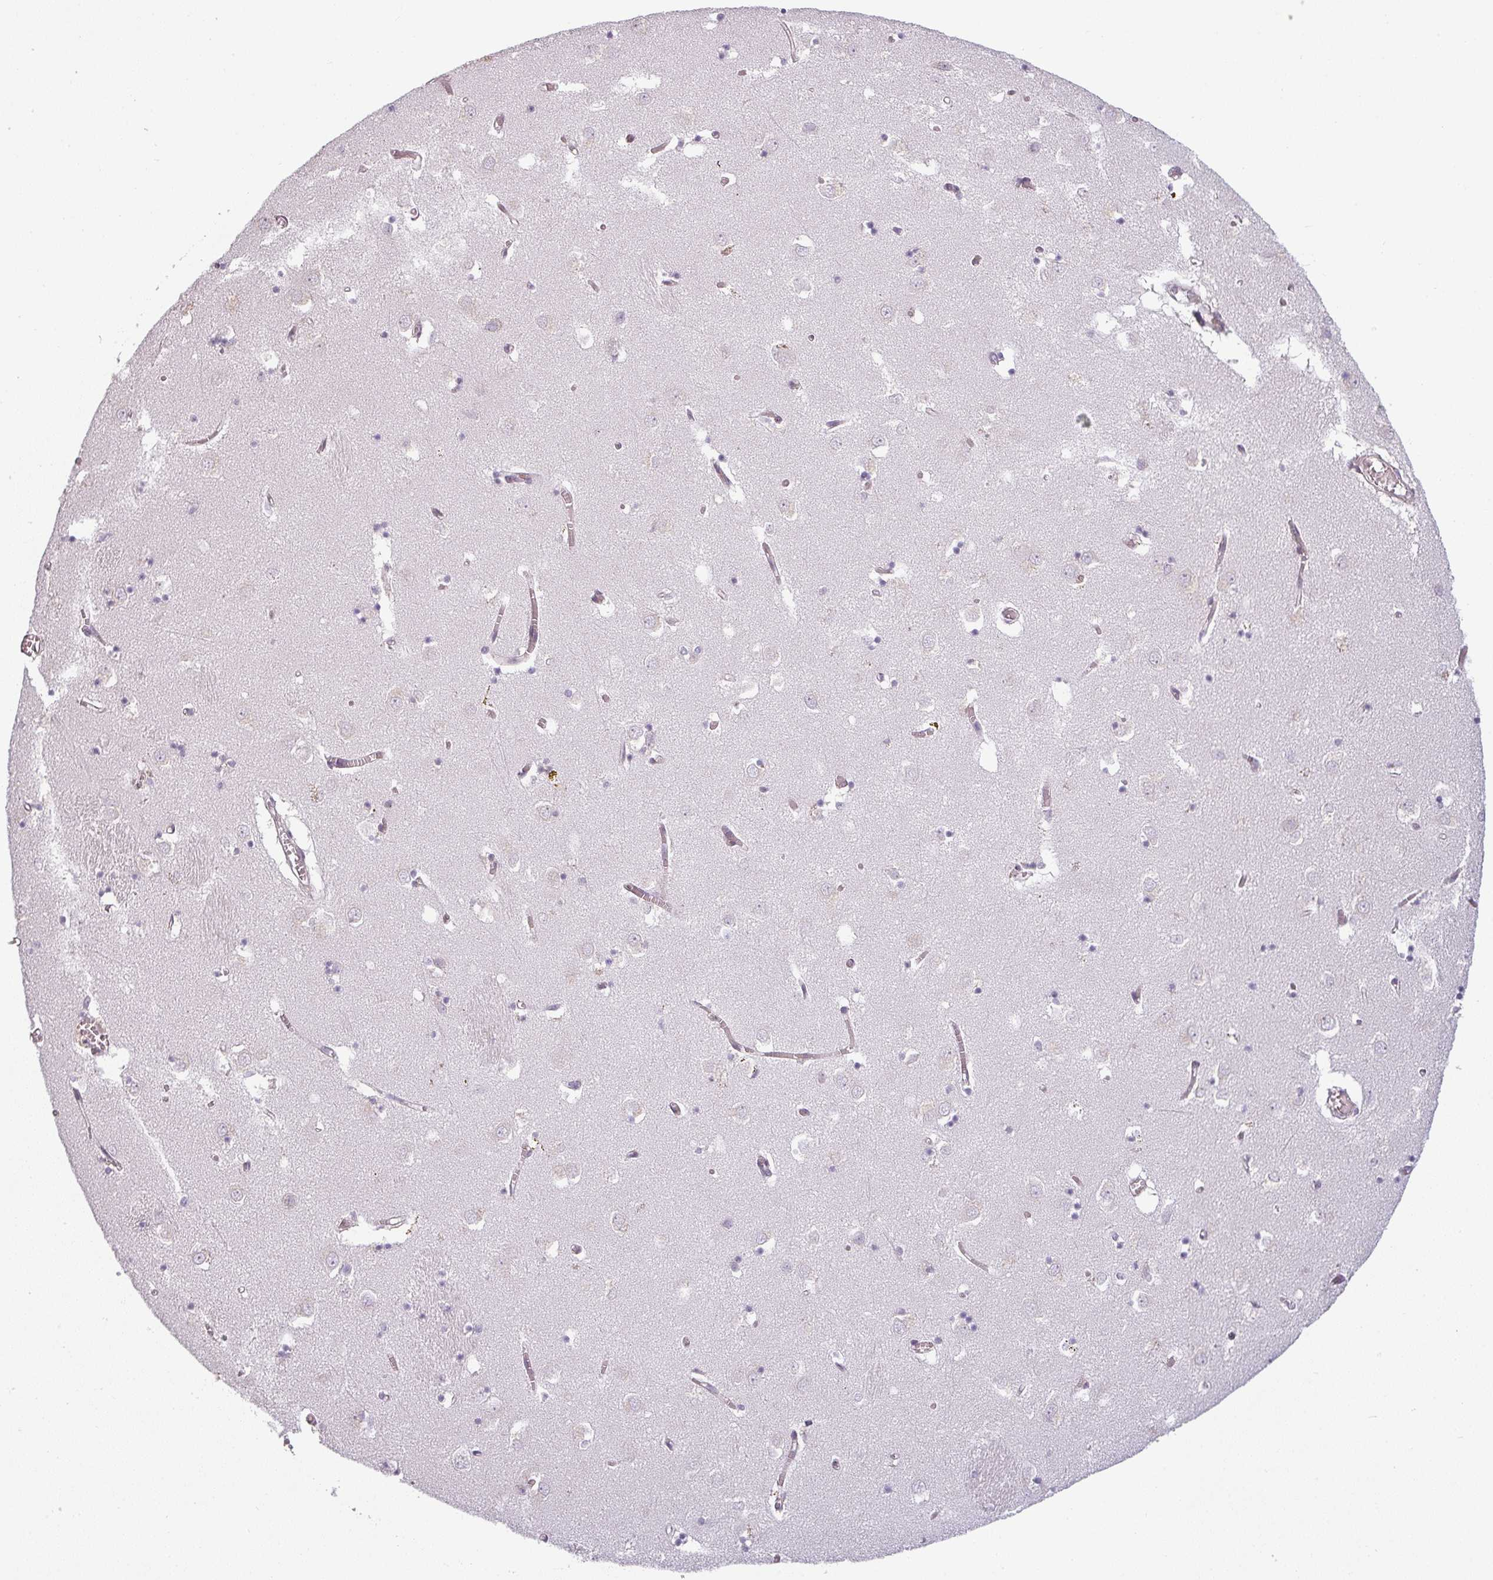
{"staining": {"intensity": "negative", "quantity": "none", "location": "none"}, "tissue": "caudate", "cell_type": "Glial cells", "image_type": "normal", "snomed": [{"axis": "morphology", "description": "Normal tissue, NOS"}, {"axis": "topography", "description": "Lateral ventricle wall"}], "caption": "Glial cells show no significant staining in unremarkable caudate. (DAB immunohistochemistry (IHC) visualized using brightfield microscopy, high magnification).", "gene": "CCDC144A", "patient": {"sex": "male", "age": 70}}